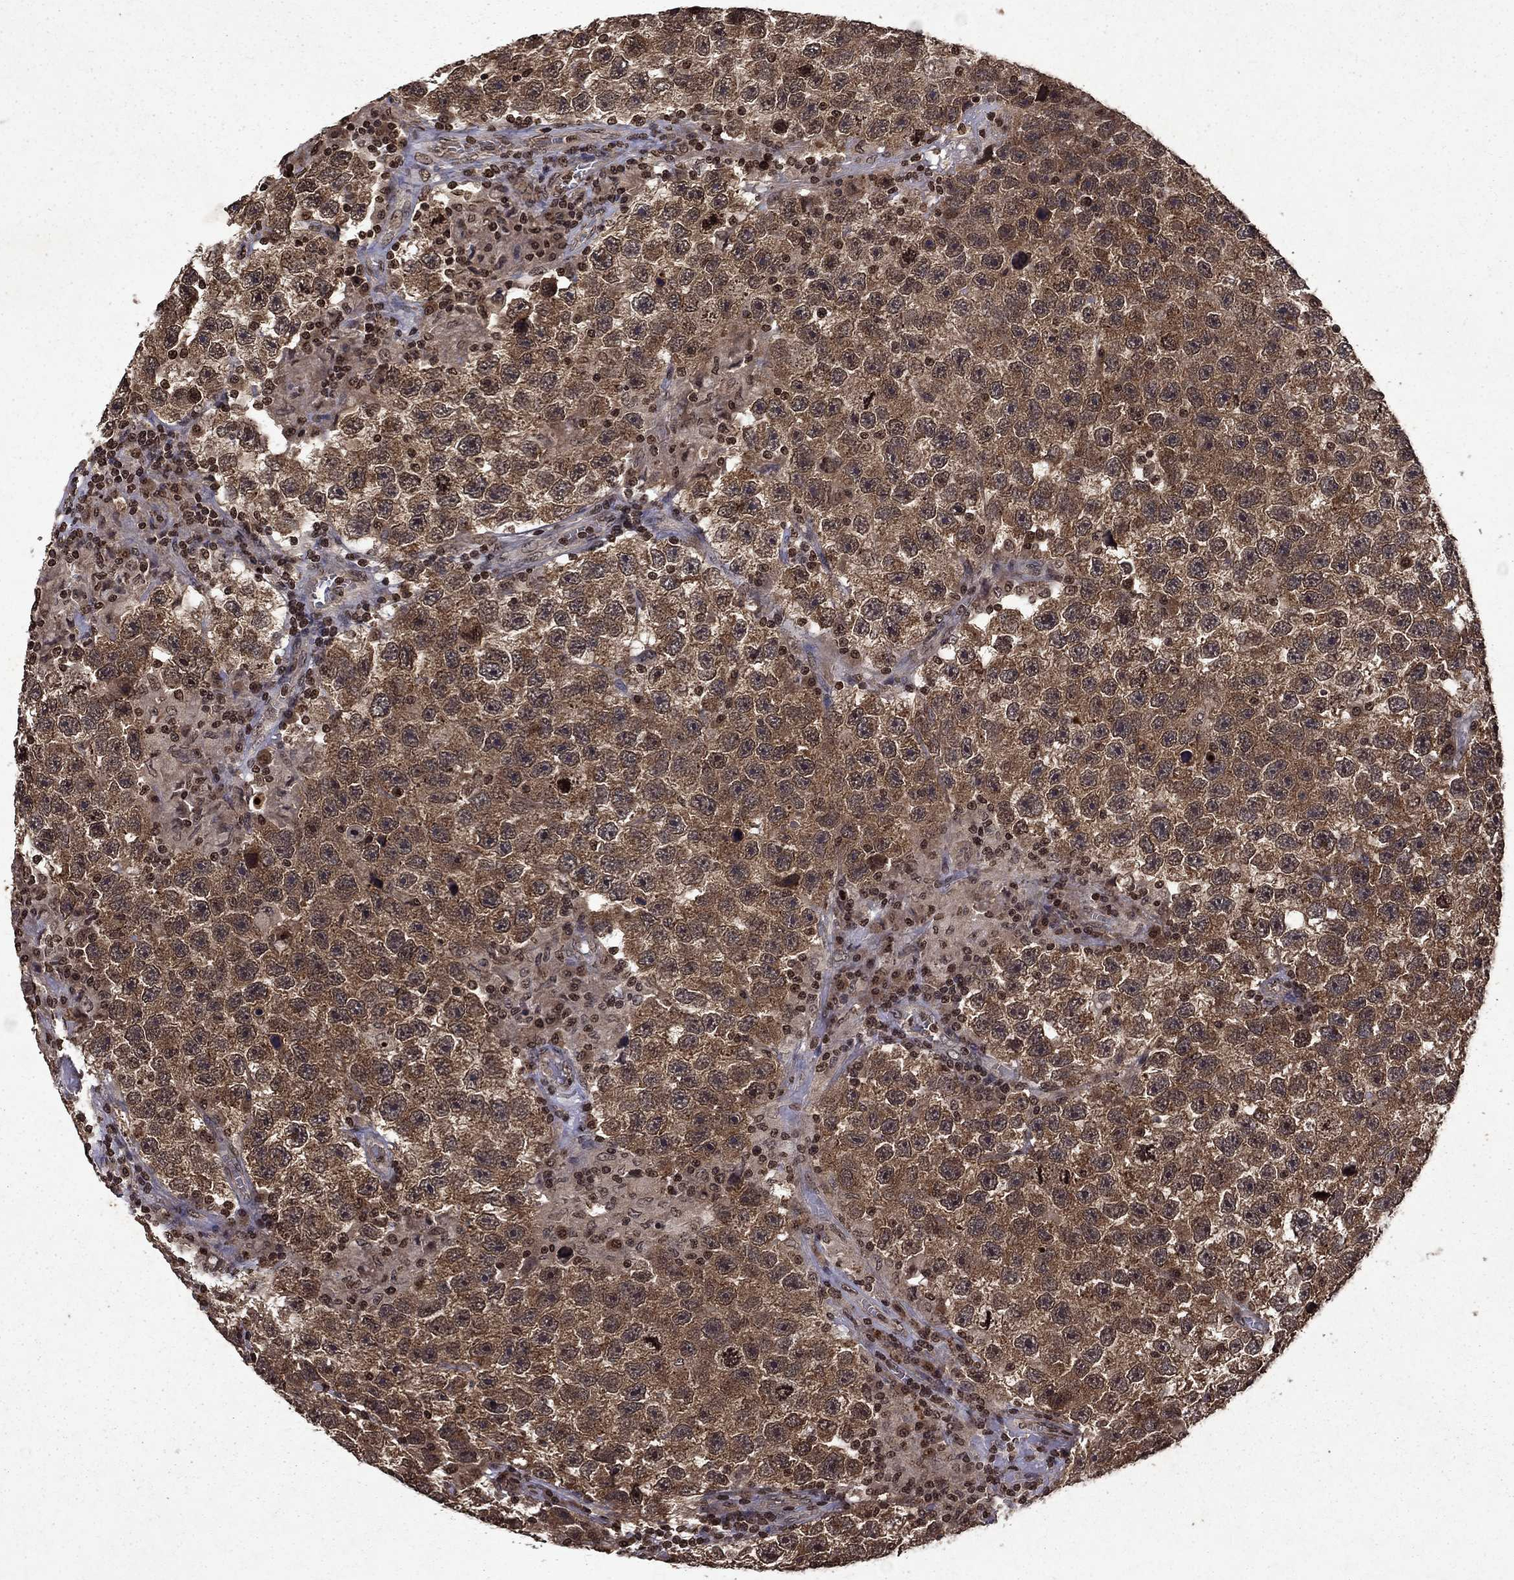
{"staining": {"intensity": "moderate", "quantity": ">75%", "location": "cytoplasmic/membranous"}, "tissue": "testis cancer", "cell_type": "Tumor cells", "image_type": "cancer", "snomed": [{"axis": "morphology", "description": "Seminoma, NOS"}, {"axis": "topography", "description": "Testis"}], "caption": "This is an image of IHC staining of testis seminoma, which shows moderate expression in the cytoplasmic/membranous of tumor cells.", "gene": "PIN4", "patient": {"sex": "male", "age": 26}}